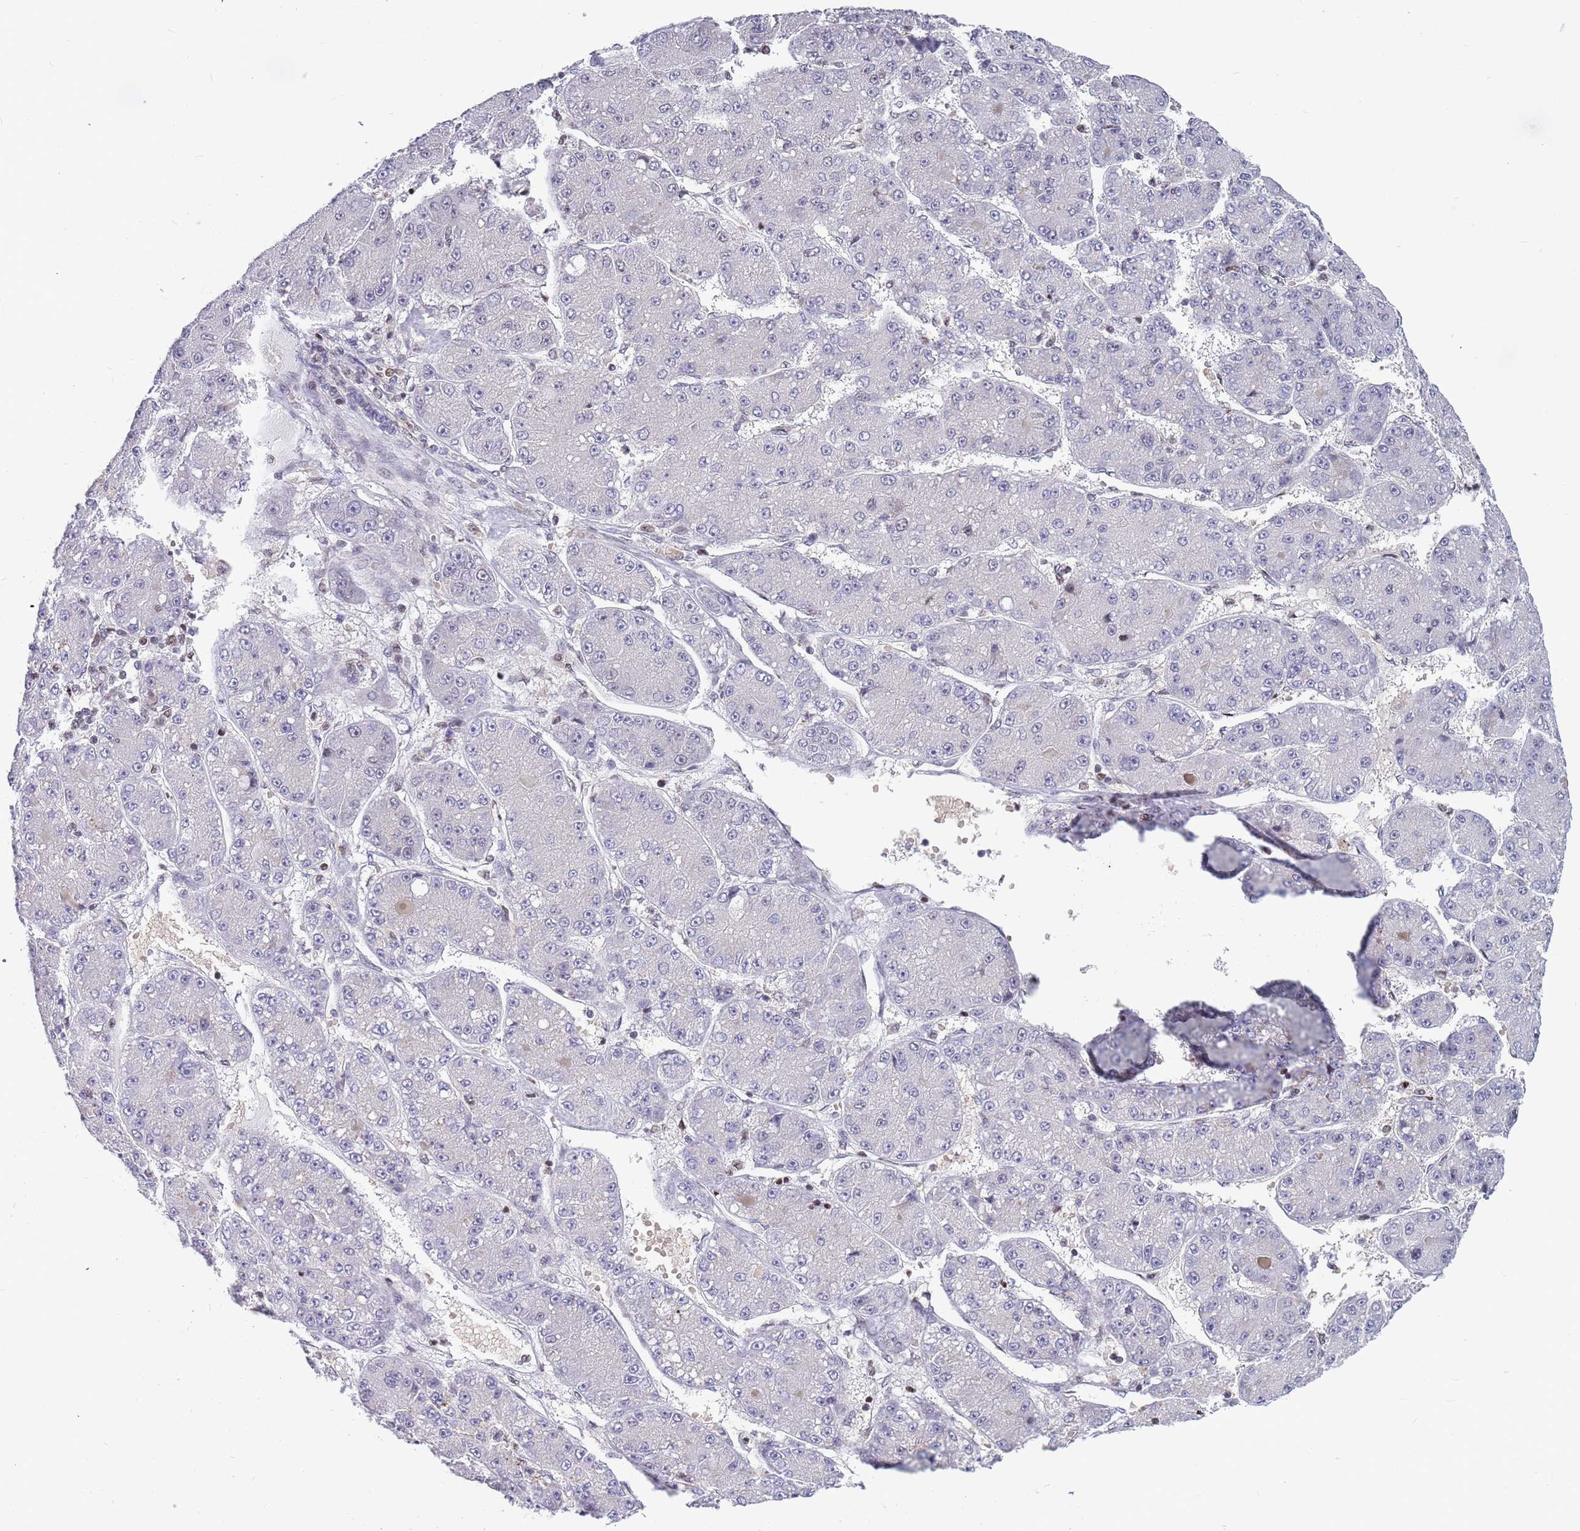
{"staining": {"intensity": "negative", "quantity": "none", "location": "none"}, "tissue": "liver cancer", "cell_type": "Tumor cells", "image_type": "cancer", "snomed": [{"axis": "morphology", "description": "Carcinoma, Hepatocellular, NOS"}, {"axis": "topography", "description": "Liver"}], "caption": "High magnification brightfield microscopy of hepatocellular carcinoma (liver) stained with DAB (brown) and counterstained with hematoxylin (blue): tumor cells show no significant expression.", "gene": "ARHGEF5", "patient": {"sex": "male", "age": 67}}